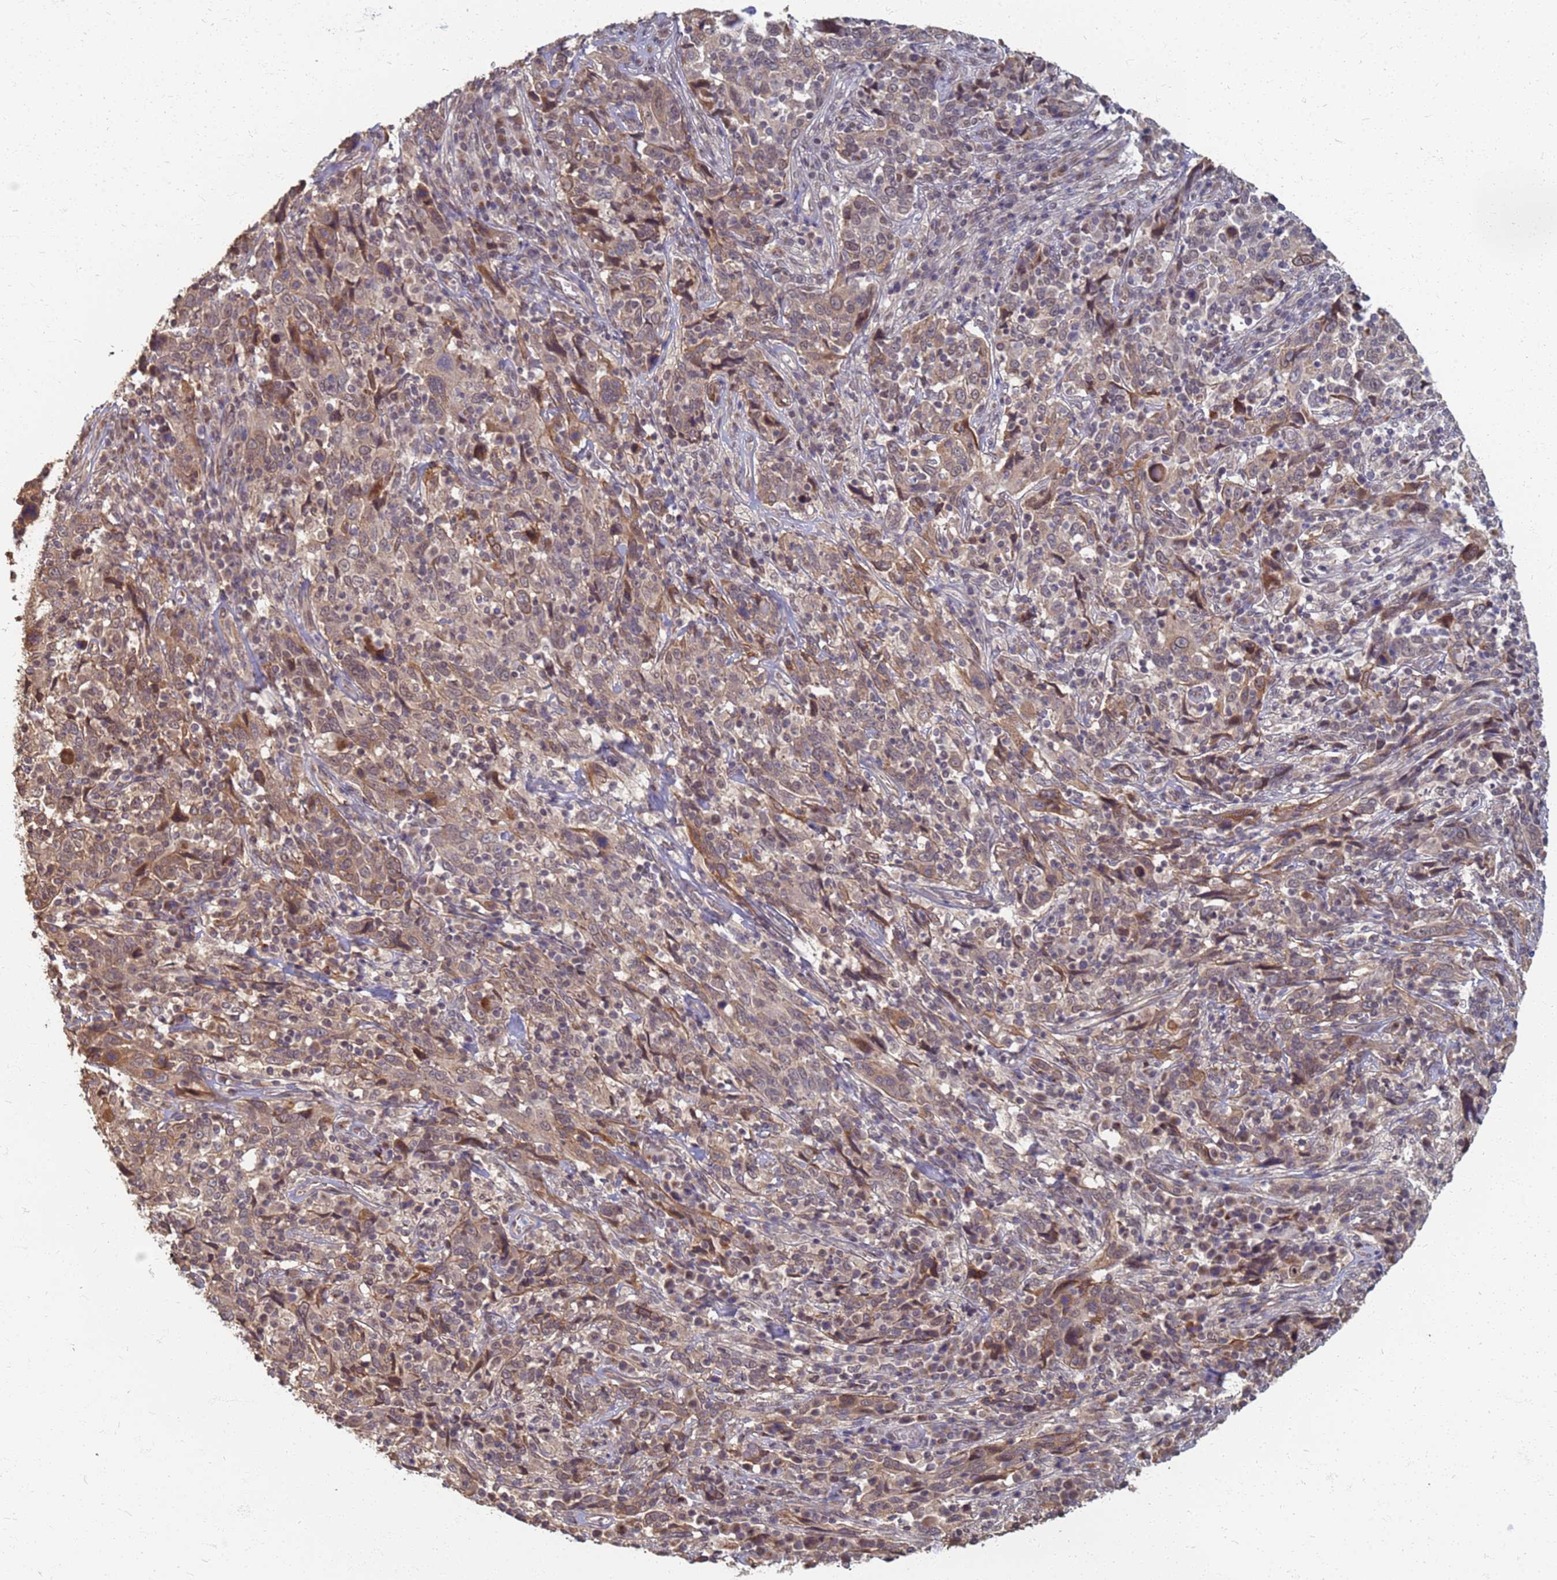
{"staining": {"intensity": "moderate", "quantity": ">75%", "location": "cytoplasmic/membranous"}, "tissue": "cervical cancer", "cell_type": "Tumor cells", "image_type": "cancer", "snomed": [{"axis": "morphology", "description": "Squamous cell carcinoma, NOS"}, {"axis": "topography", "description": "Cervix"}], "caption": "Immunohistochemistry (IHC) photomicrograph of cervical cancer (squamous cell carcinoma) stained for a protein (brown), which reveals medium levels of moderate cytoplasmic/membranous positivity in approximately >75% of tumor cells.", "gene": "ITGB4", "patient": {"sex": "female", "age": 46}}